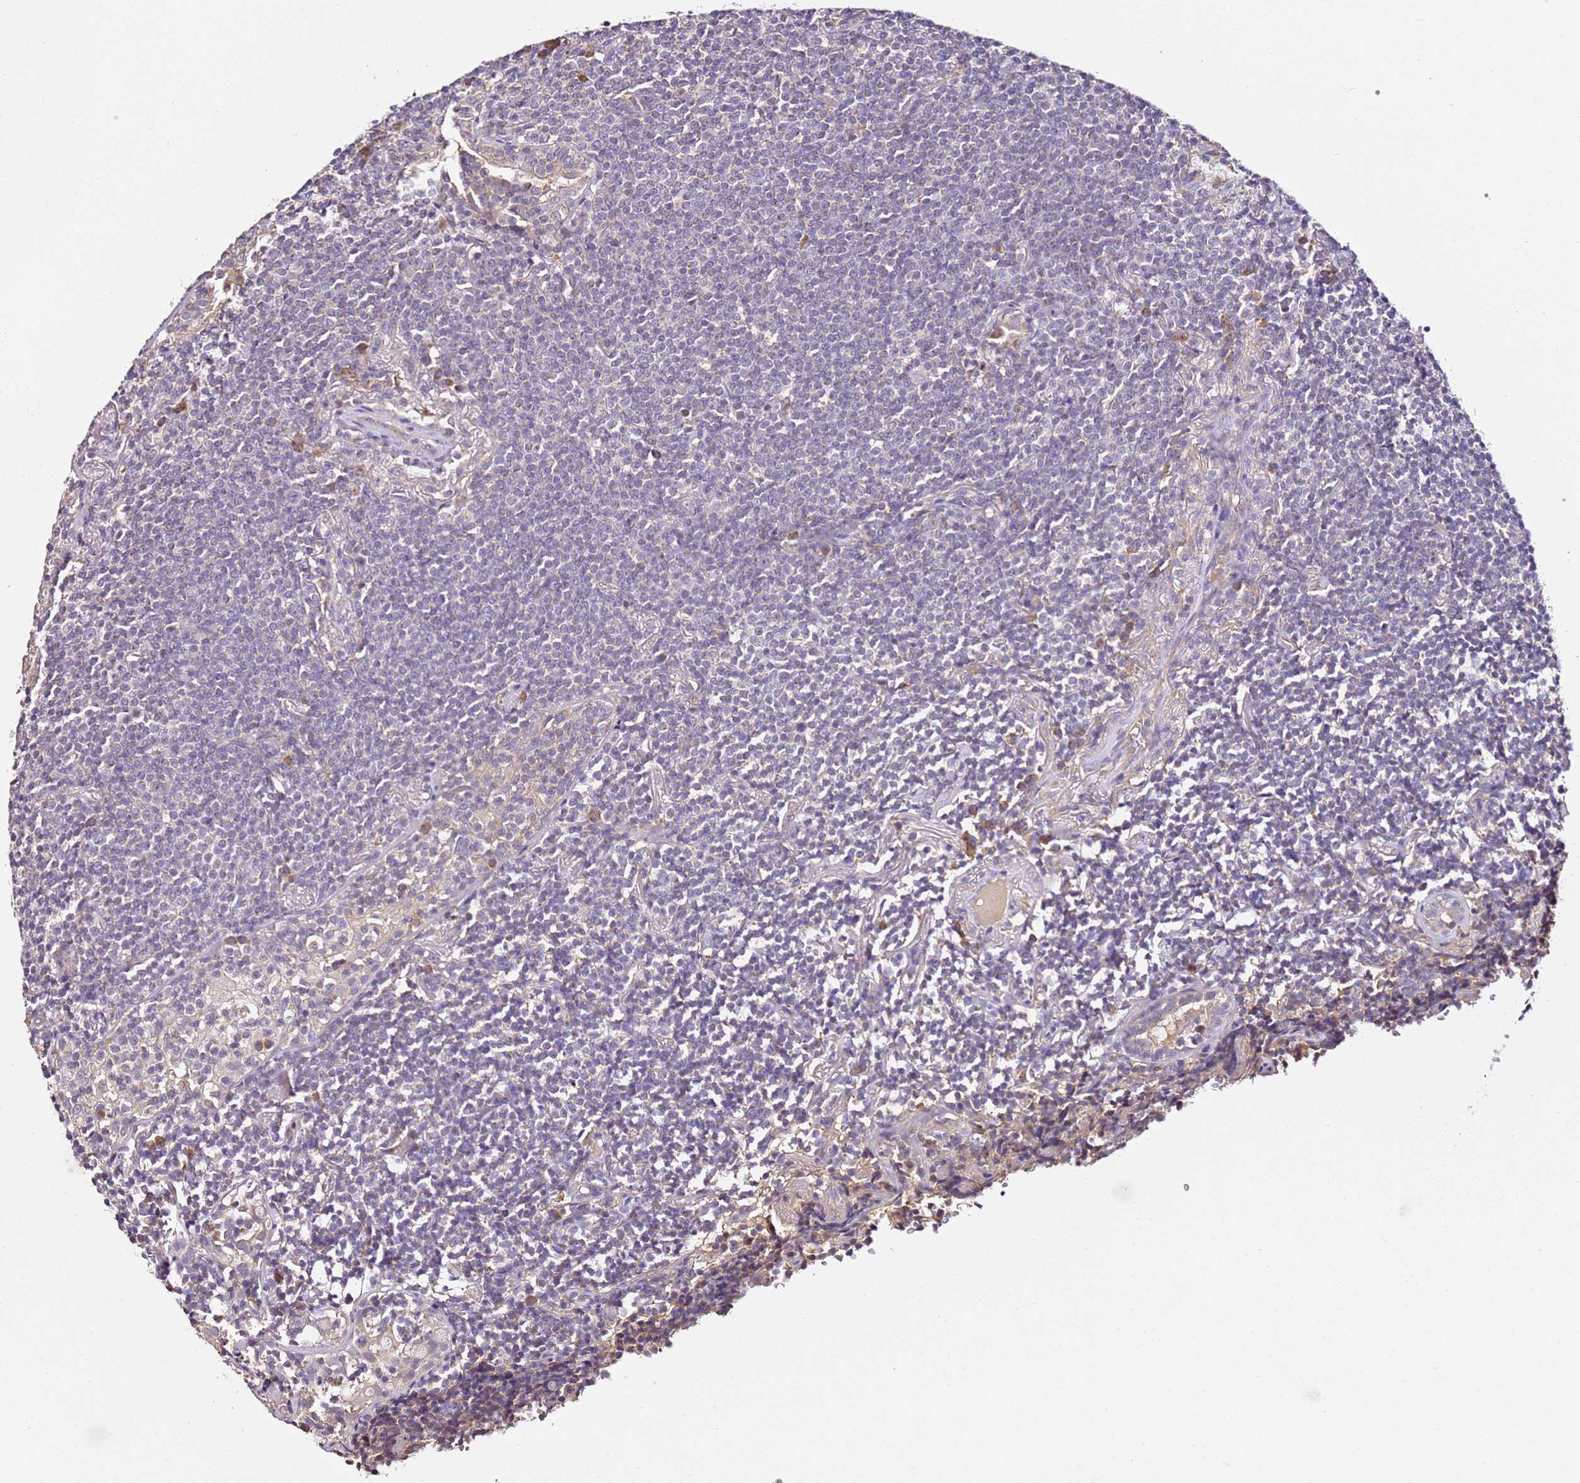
{"staining": {"intensity": "negative", "quantity": "none", "location": "none"}, "tissue": "lymphoma", "cell_type": "Tumor cells", "image_type": "cancer", "snomed": [{"axis": "morphology", "description": "Malignant lymphoma, non-Hodgkin's type, Low grade"}, {"axis": "topography", "description": "Lung"}], "caption": "A high-resolution histopathology image shows IHC staining of lymphoma, which reveals no significant staining in tumor cells.", "gene": "OR2B11", "patient": {"sex": "female", "age": 71}}